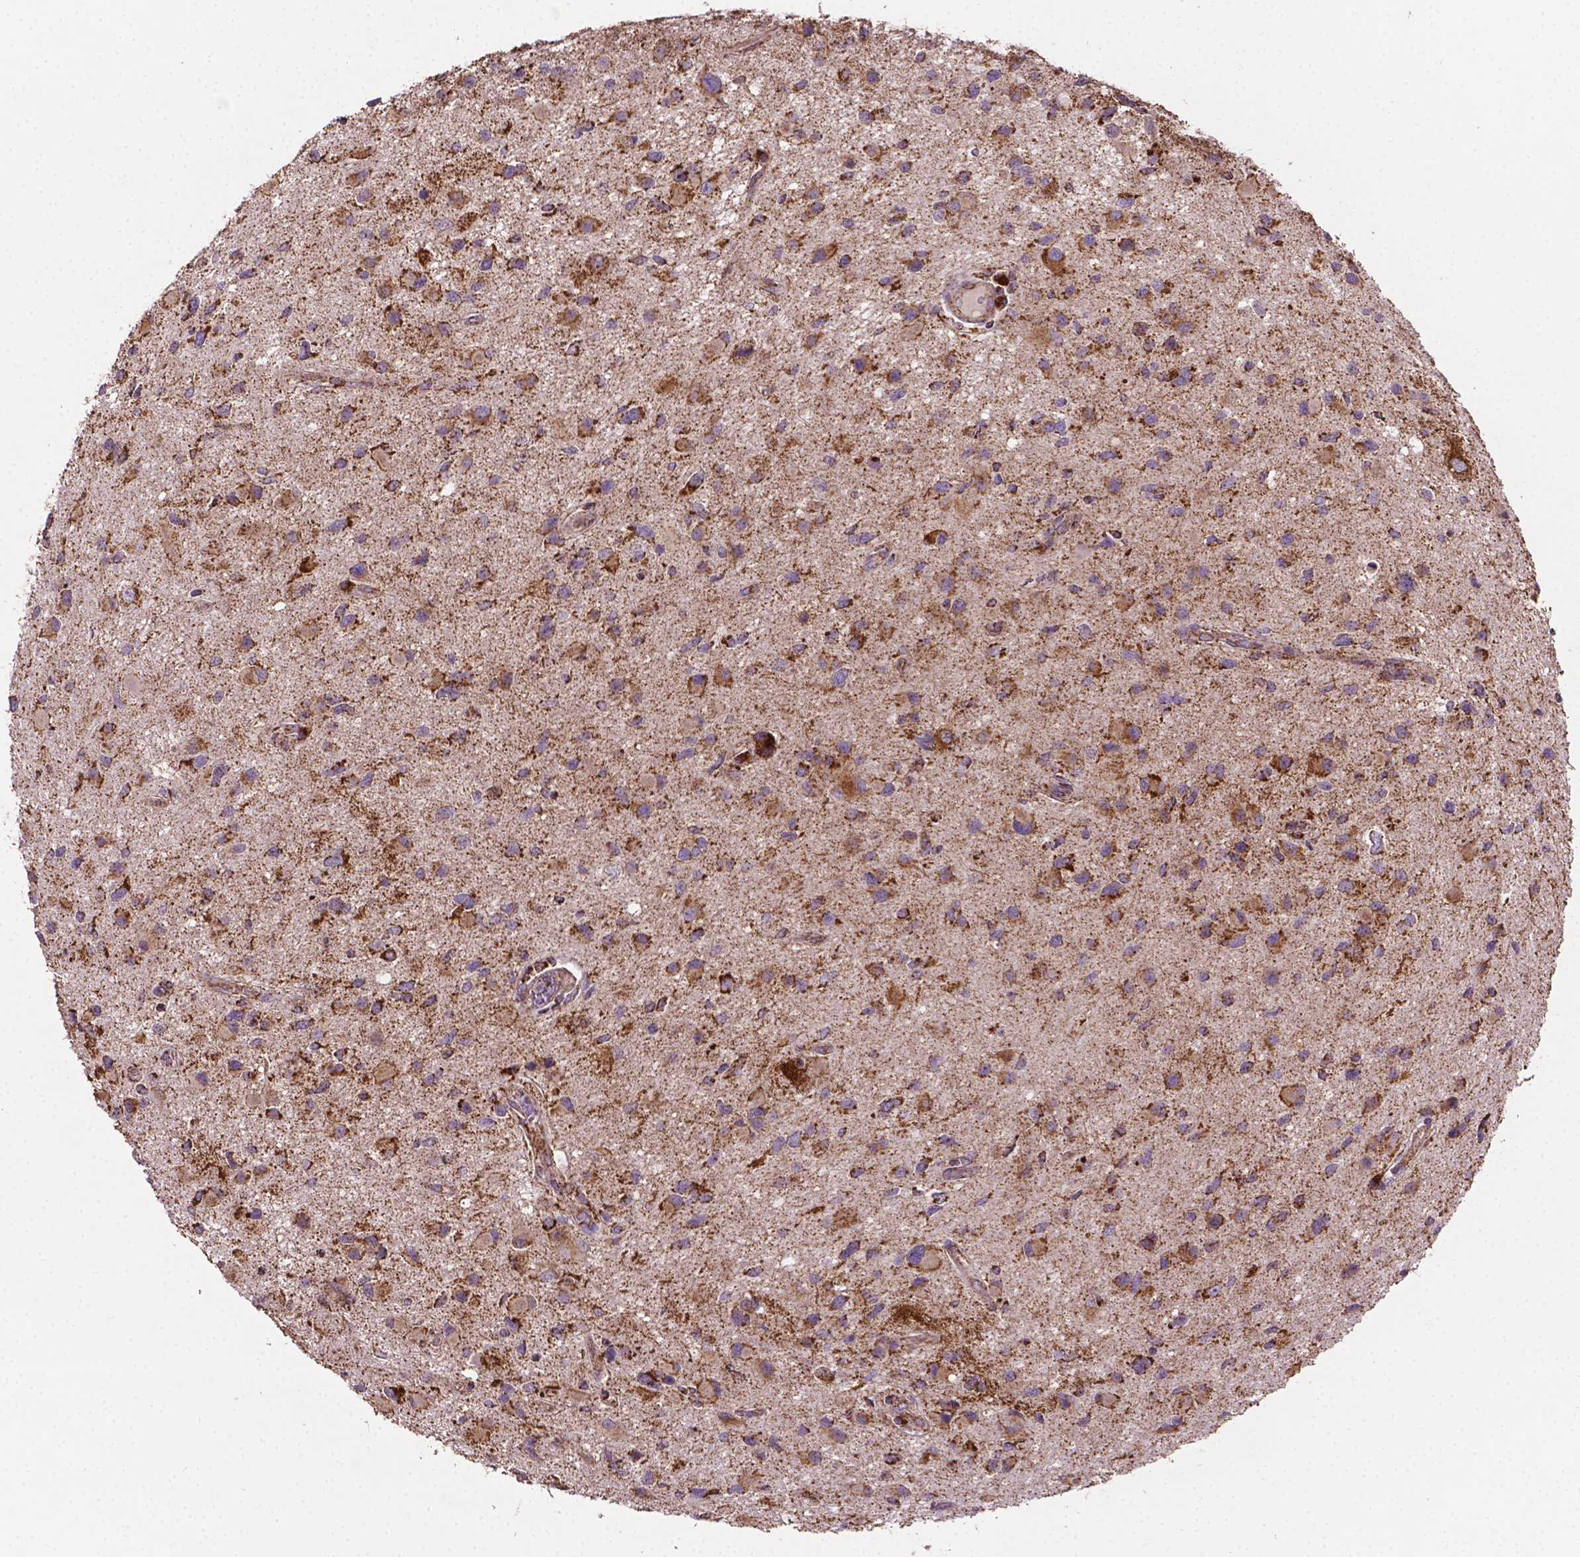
{"staining": {"intensity": "moderate", "quantity": ">75%", "location": "cytoplasmic/membranous"}, "tissue": "glioma", "cell_type": "Tumor cells", "image_type": "cancer", "snomed": [{"axis": "morphology", "description": "Glioma, malignant, Low grade"}, {"axis": "topography", "description": "Brain"}], "caption": "This micrograph demonstrates glioma stained with IHC to label a protein in brown. The cytoplasmic/membranous of tumor cells show moderate positivity for the protein. Nuclei are counter-stained blue.", "gene": "ILVBL", "patient": {"sex": "female", "age": 32}}